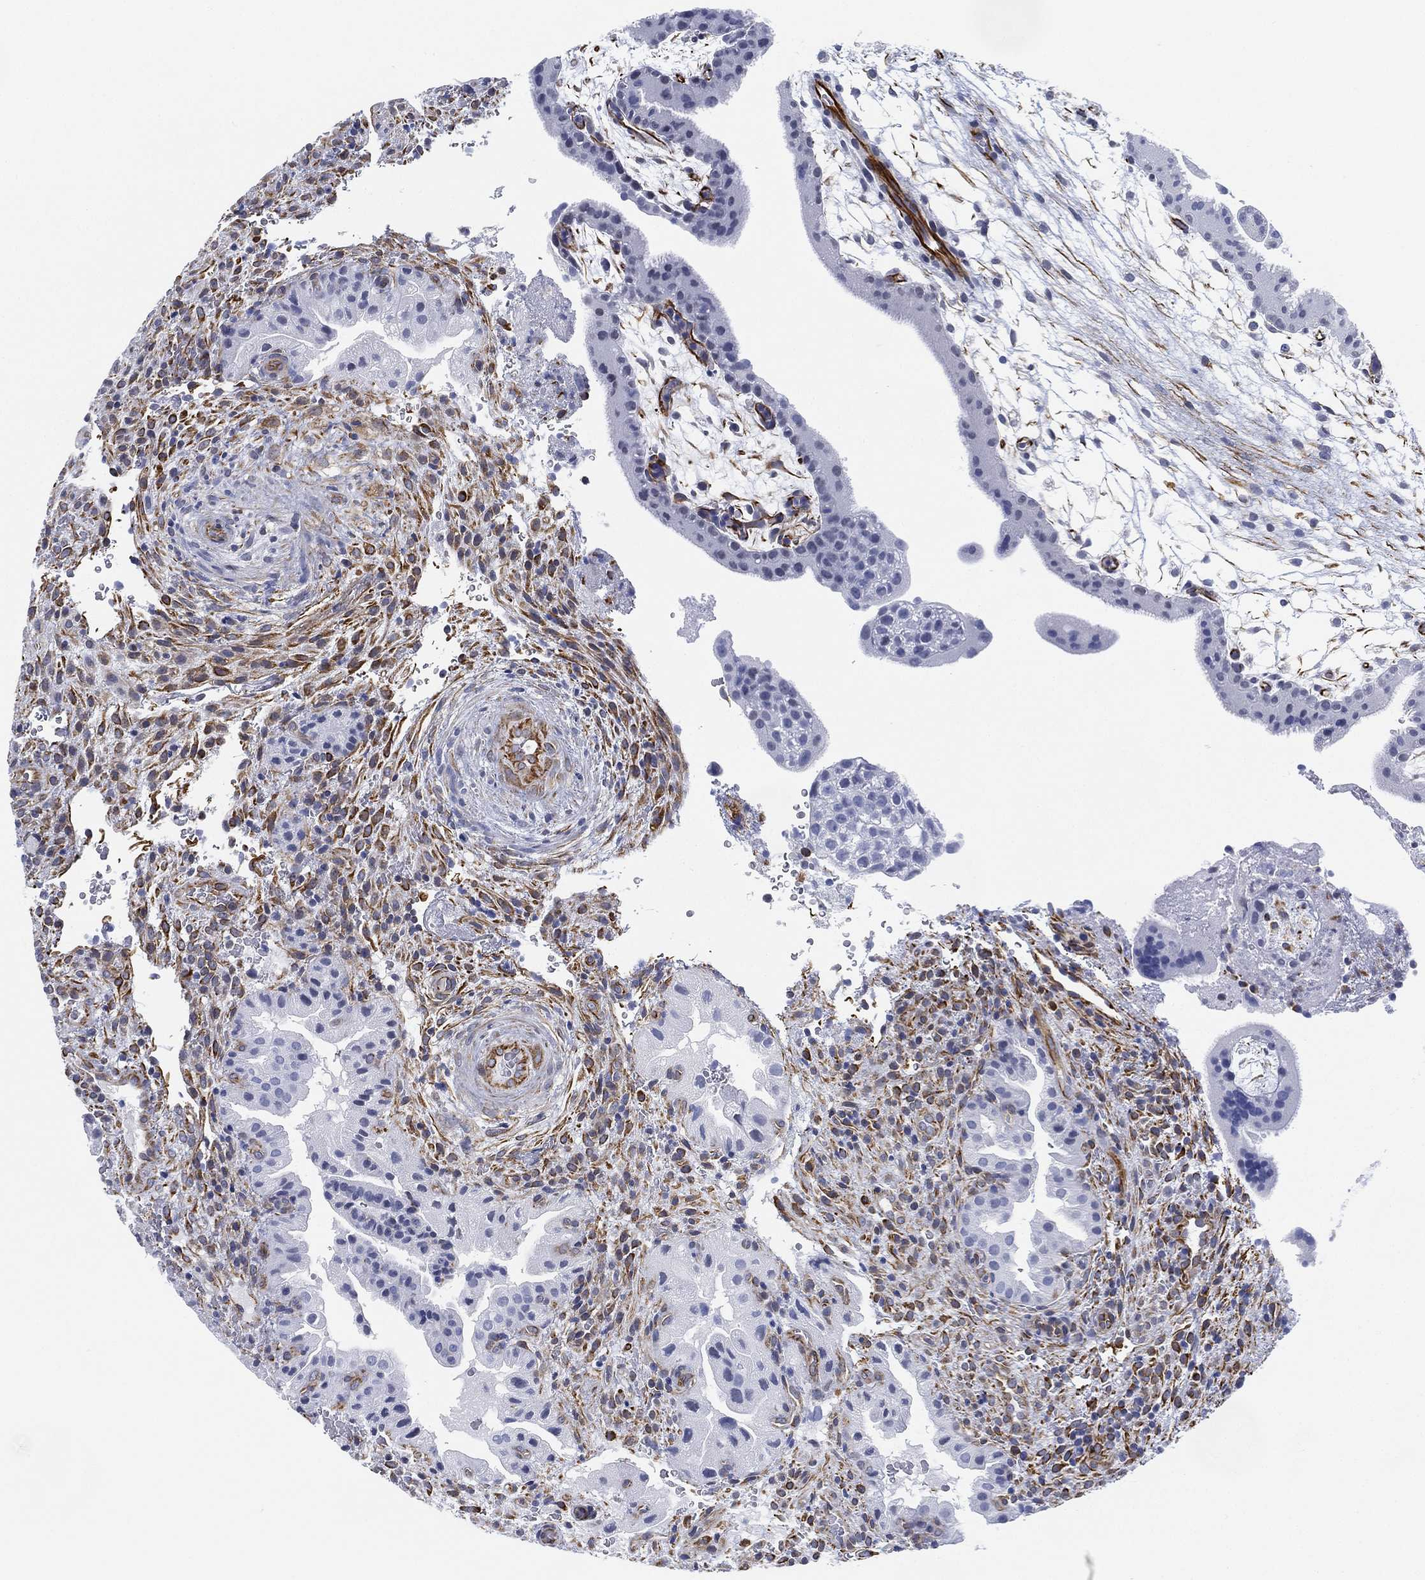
{"staining": {"intensity": "negative", "quantity": "none", "location": "none"}, "tissue": "placenta", "cell_type": "Decidual cells", "image_type": "normal", "snomed": [{"axis": "morphology", "description": "Normal tissue, NOS"}, {"axis": "topography", "description": "Placenta"}], "caption": "IHC of normal placenta reveals no expression in decidual cells.", "gene": "PSKH2", "patient": {"sex": "female", "age": 19}}